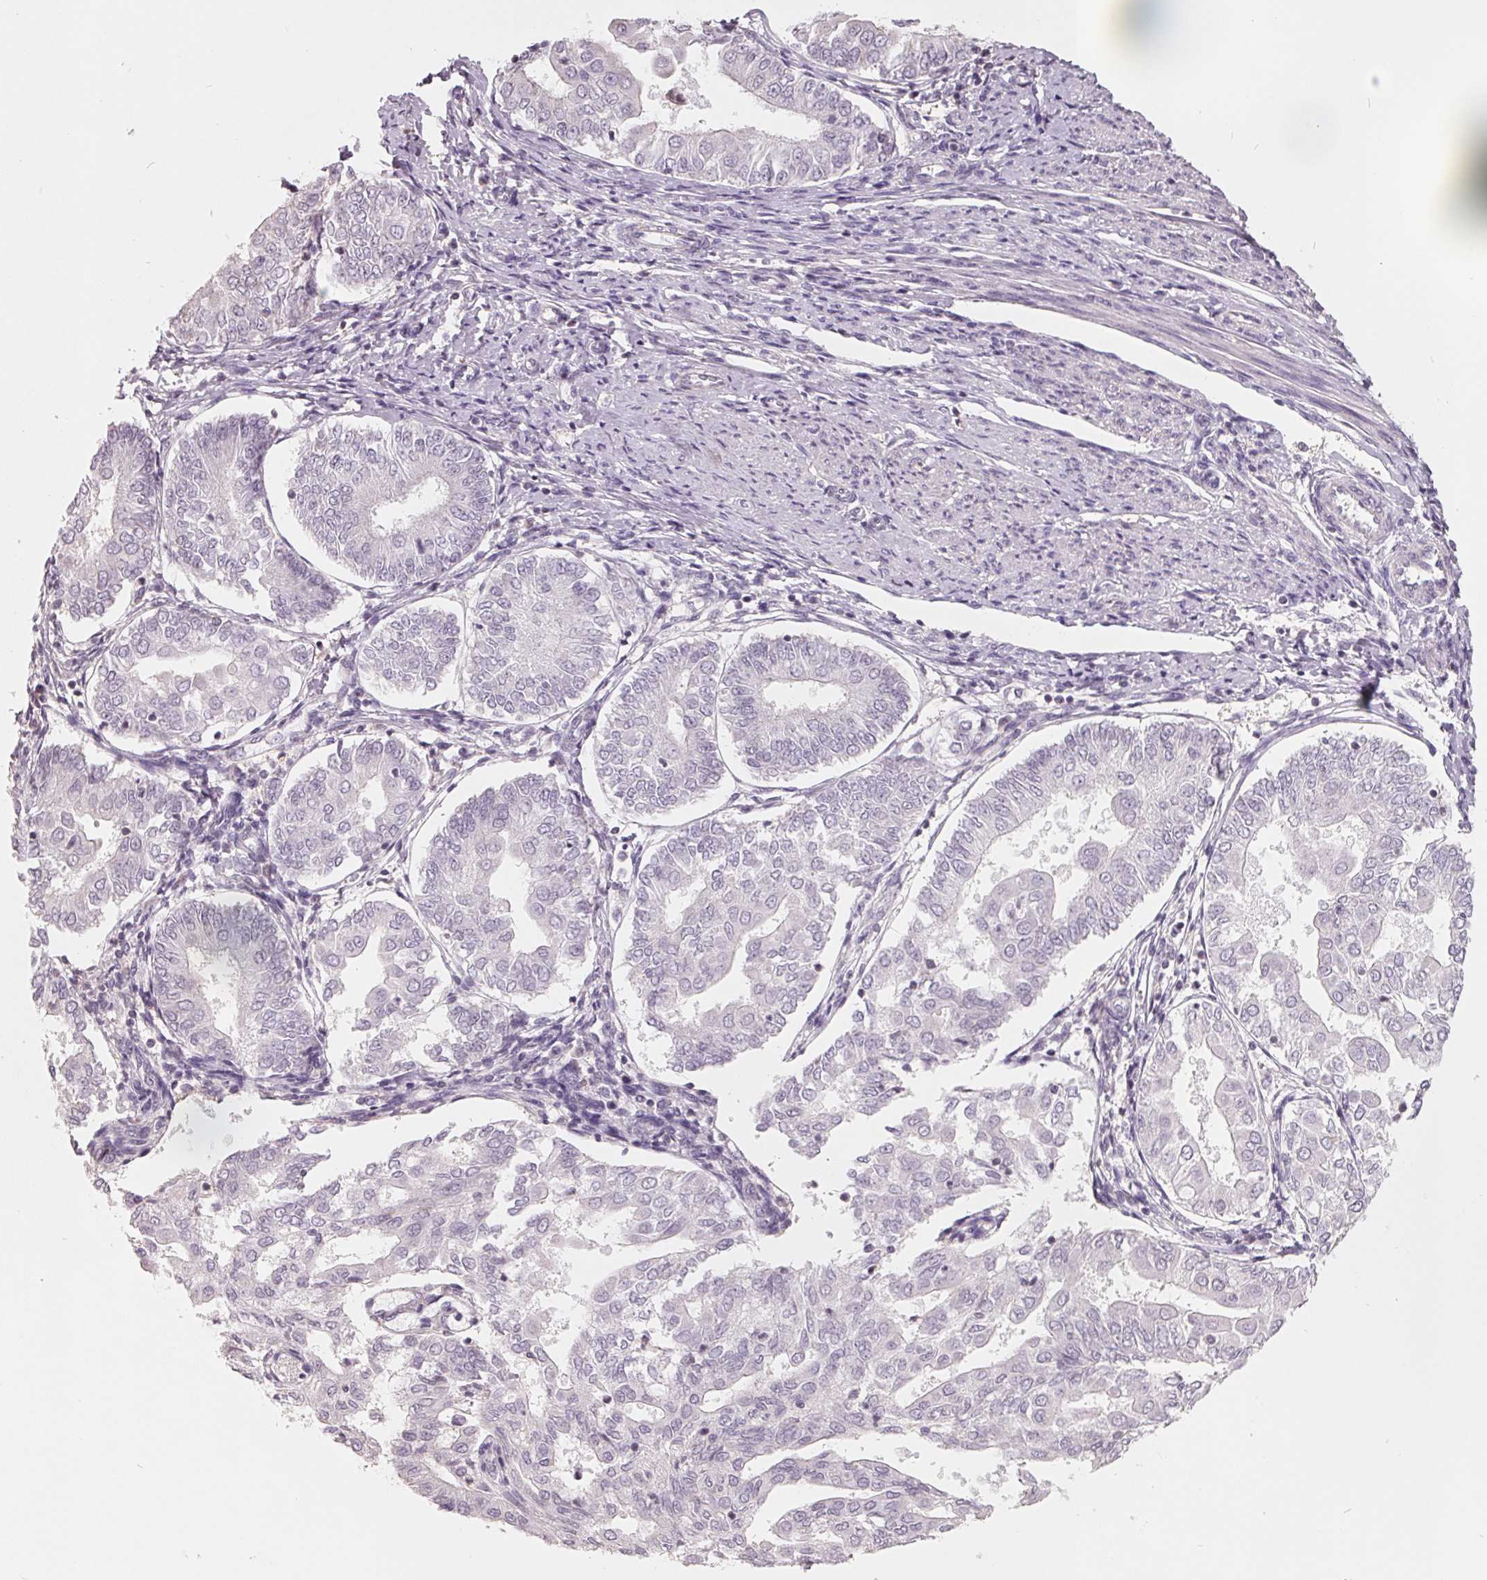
{"staining": {"intensity": "negative", "quantity": "none", "location": "none"}, "tissue": "endometrial cancer", "cell_type": "Tumor cells", "image_type": "cancer", "snomed": [{"axis": "morphology", "description": "Adenocarcinoma, NOS"}, {"axis": "topography", "description": "Endometrium"}], "caption": "Immunohistochemical staining of endometrial adenocarcinoma displays no significant positivity in tumor cells.", "gene": "FTCD", "patient": {"sex": "female", "age": 68}}